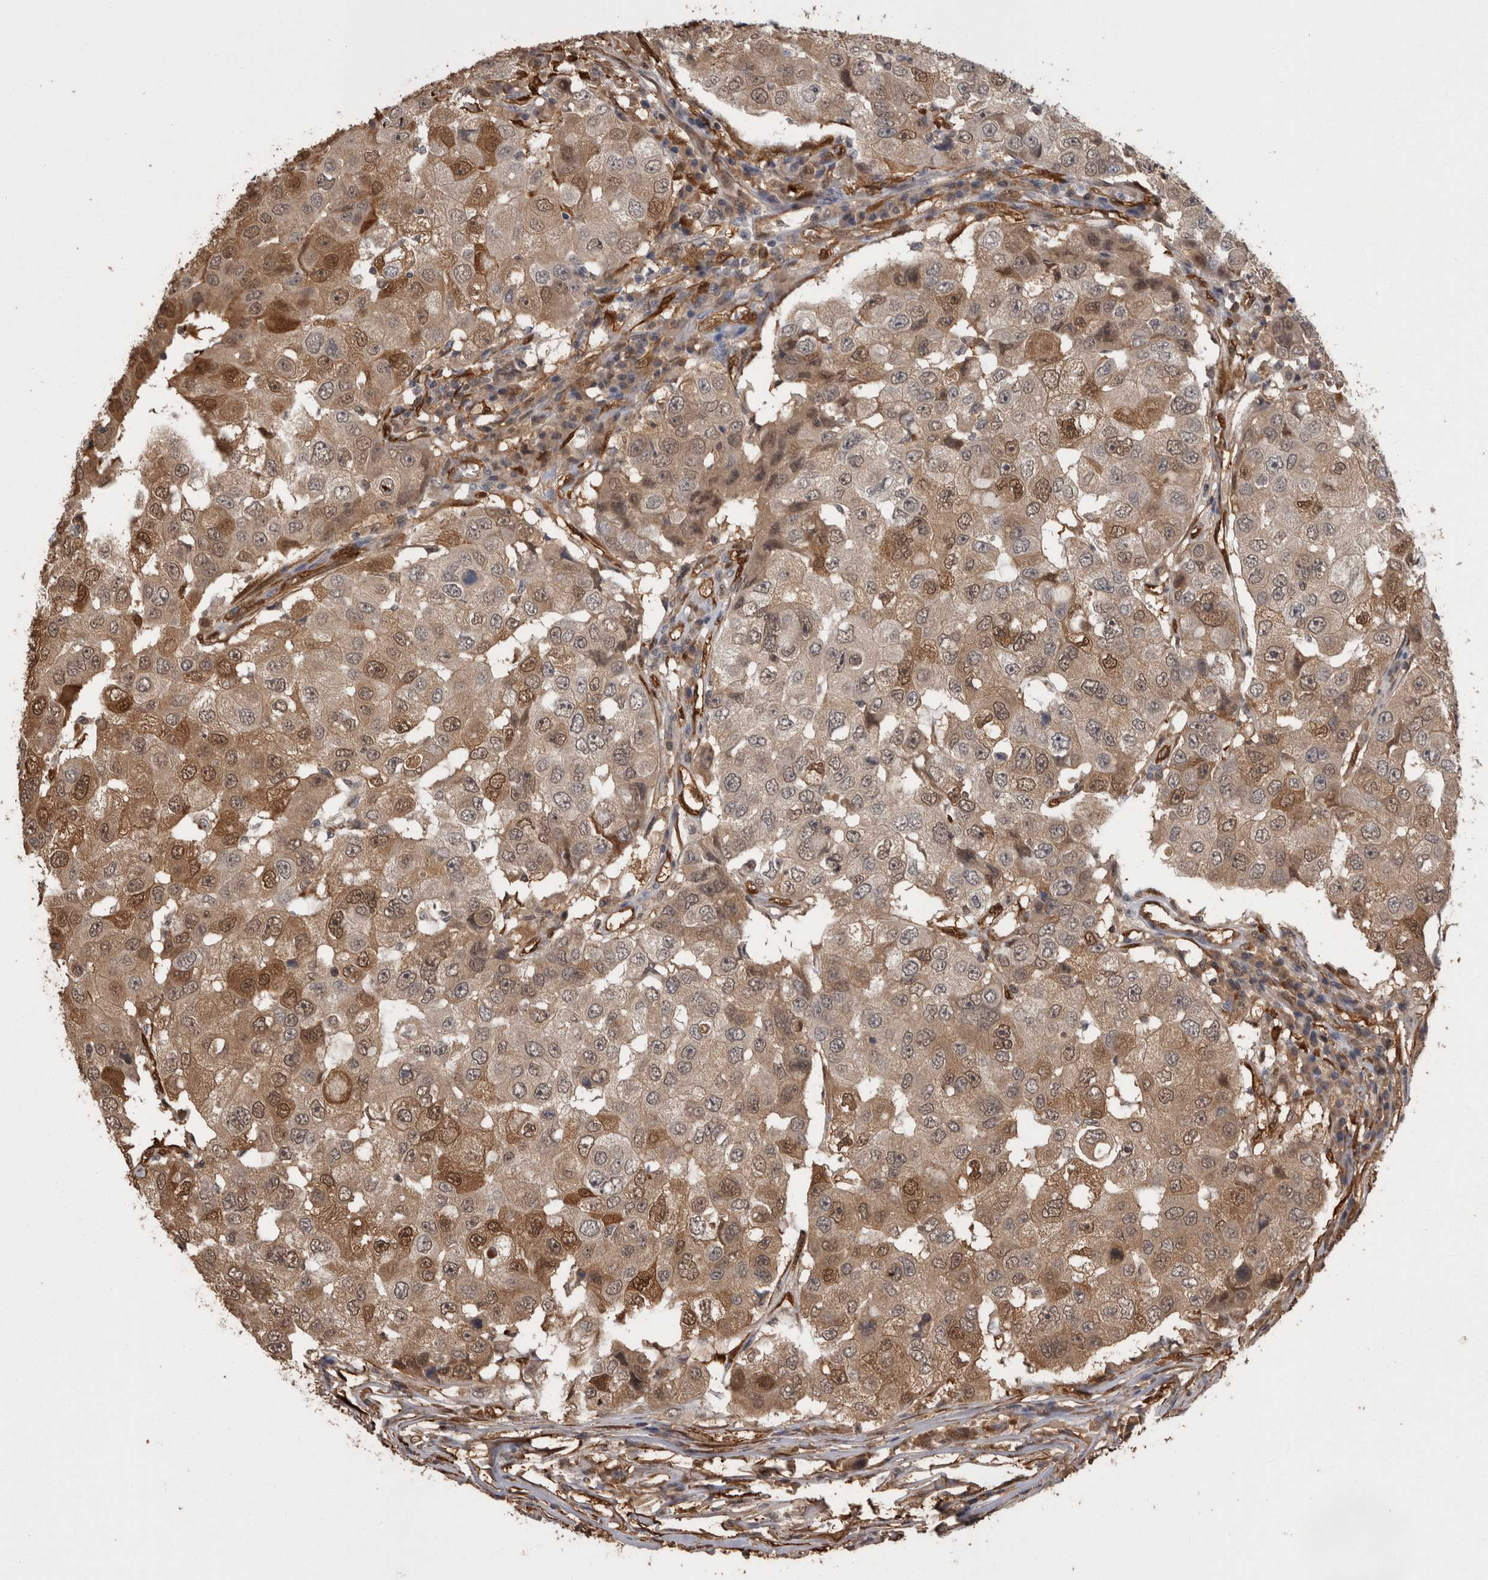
{"staining": {"intensity": "moderate", "quantity": ">75%", "location": "cytoplasmic/membranous,nuclear"}, "tissue": "breast cancer", "cell_type": "Tumor cells", "image_type": "cancer", "snomed": [{"axis": "morphology", "description": "Duct carcinoma"}, {"axis": "topography", "description": "Breast"}], "caption": "Protein expression analysis of invasive ductal carcinoma (breast) exhibits moderate cytoplasmic/membranous and nuclear staining in approximately >75% of tumor cells.", "gene": "LXN", "patient": {"sex": "female", "age": 27}}